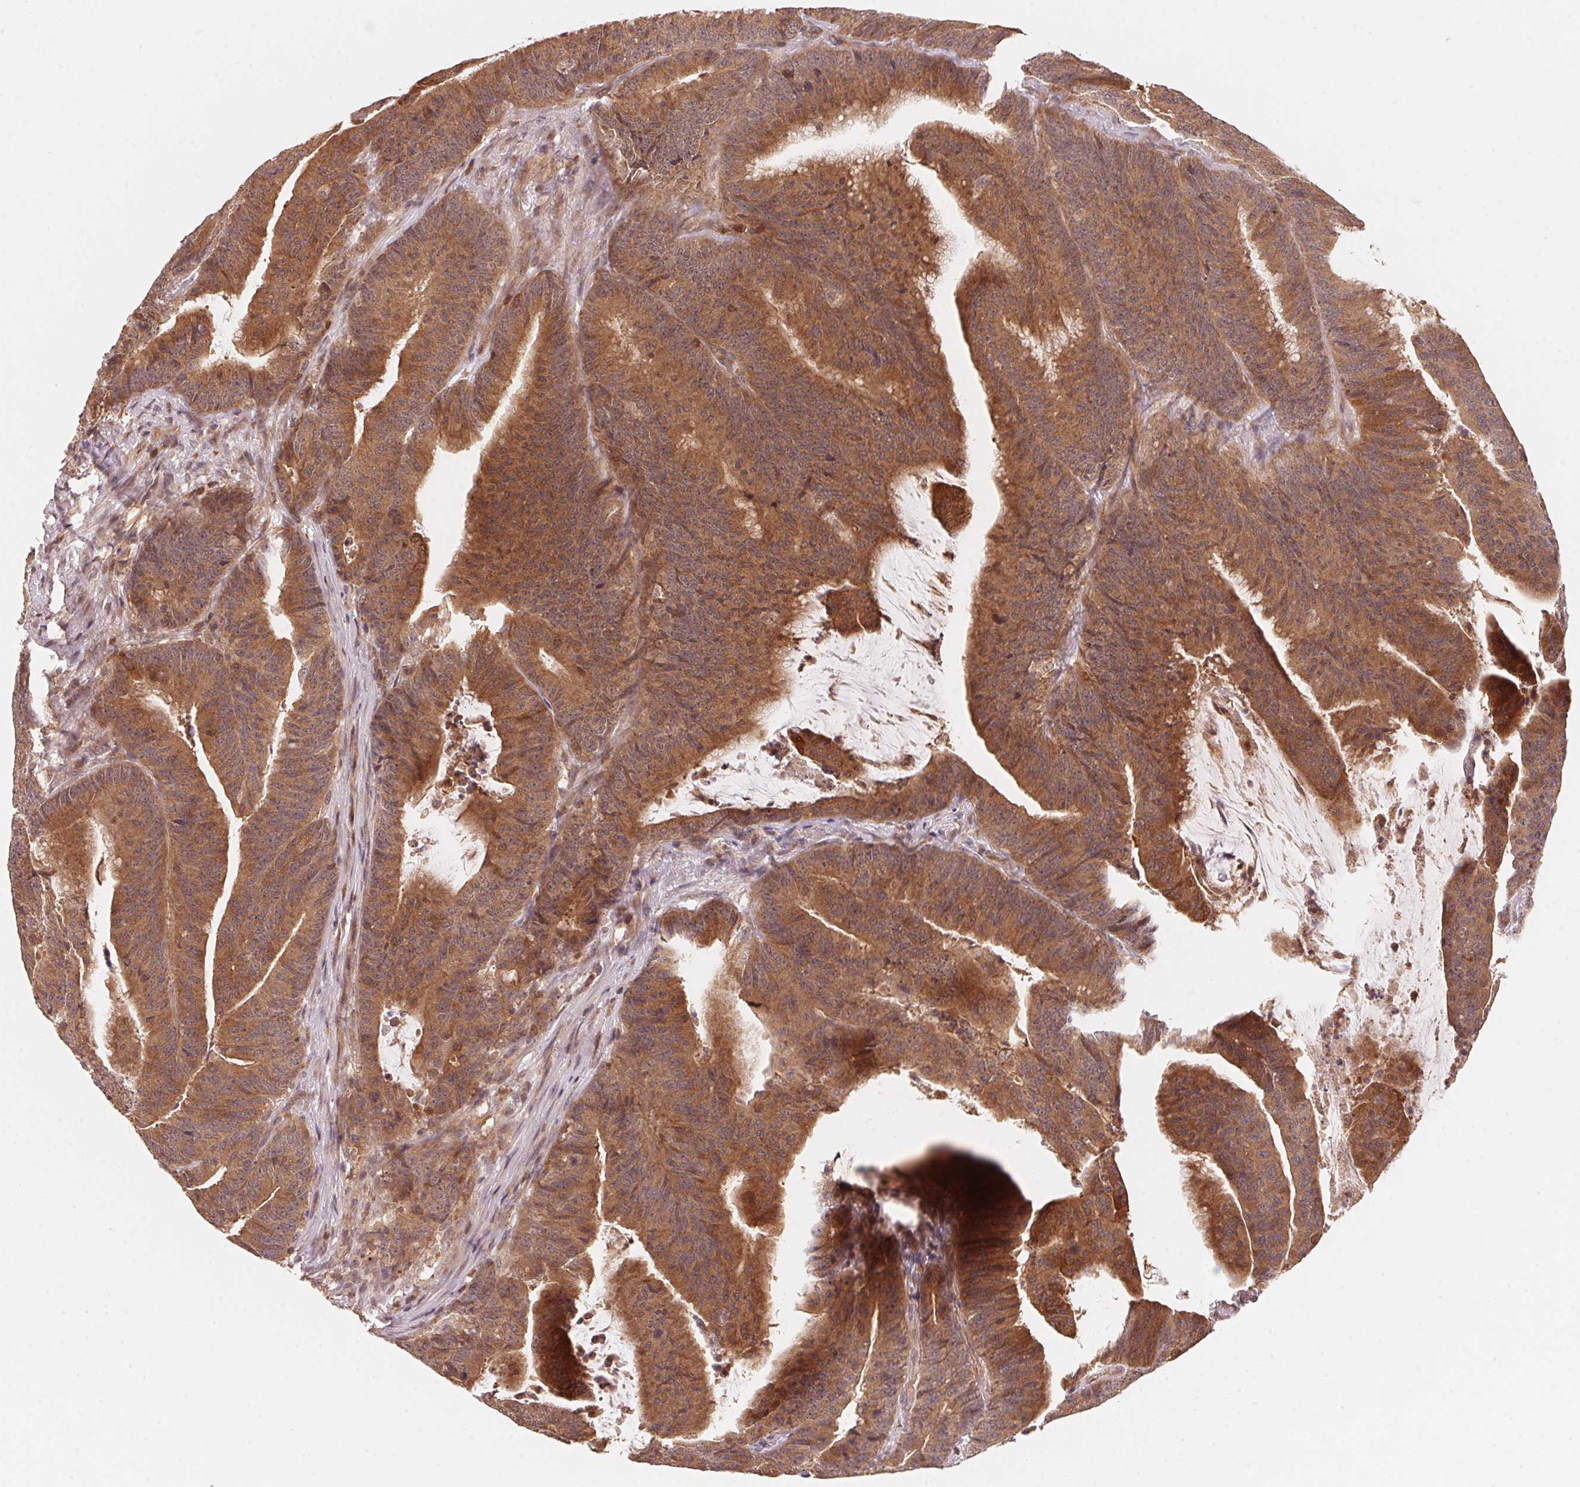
{"staining": {"intensity": "moderate", "quantity": ">75%", "location": "cytoplasmic/membranous"}, "tissue": "colorectal cancer", "cell_type": "Tumor cells", "image_type": "cancer", "snomed": [{"axis": "morphology", "description": "Adenocarcinoma, NOS"}, {"axis": "topography", "description": "Colon"}], "caption": "Moderate cytoplasmic/membranous expression is seen in approximately >75% of tumor cells in colorectal cancer (adenocarcinoma).", "gene": "CCDC102B", "patient": {"sex": "female", "age": 78}}